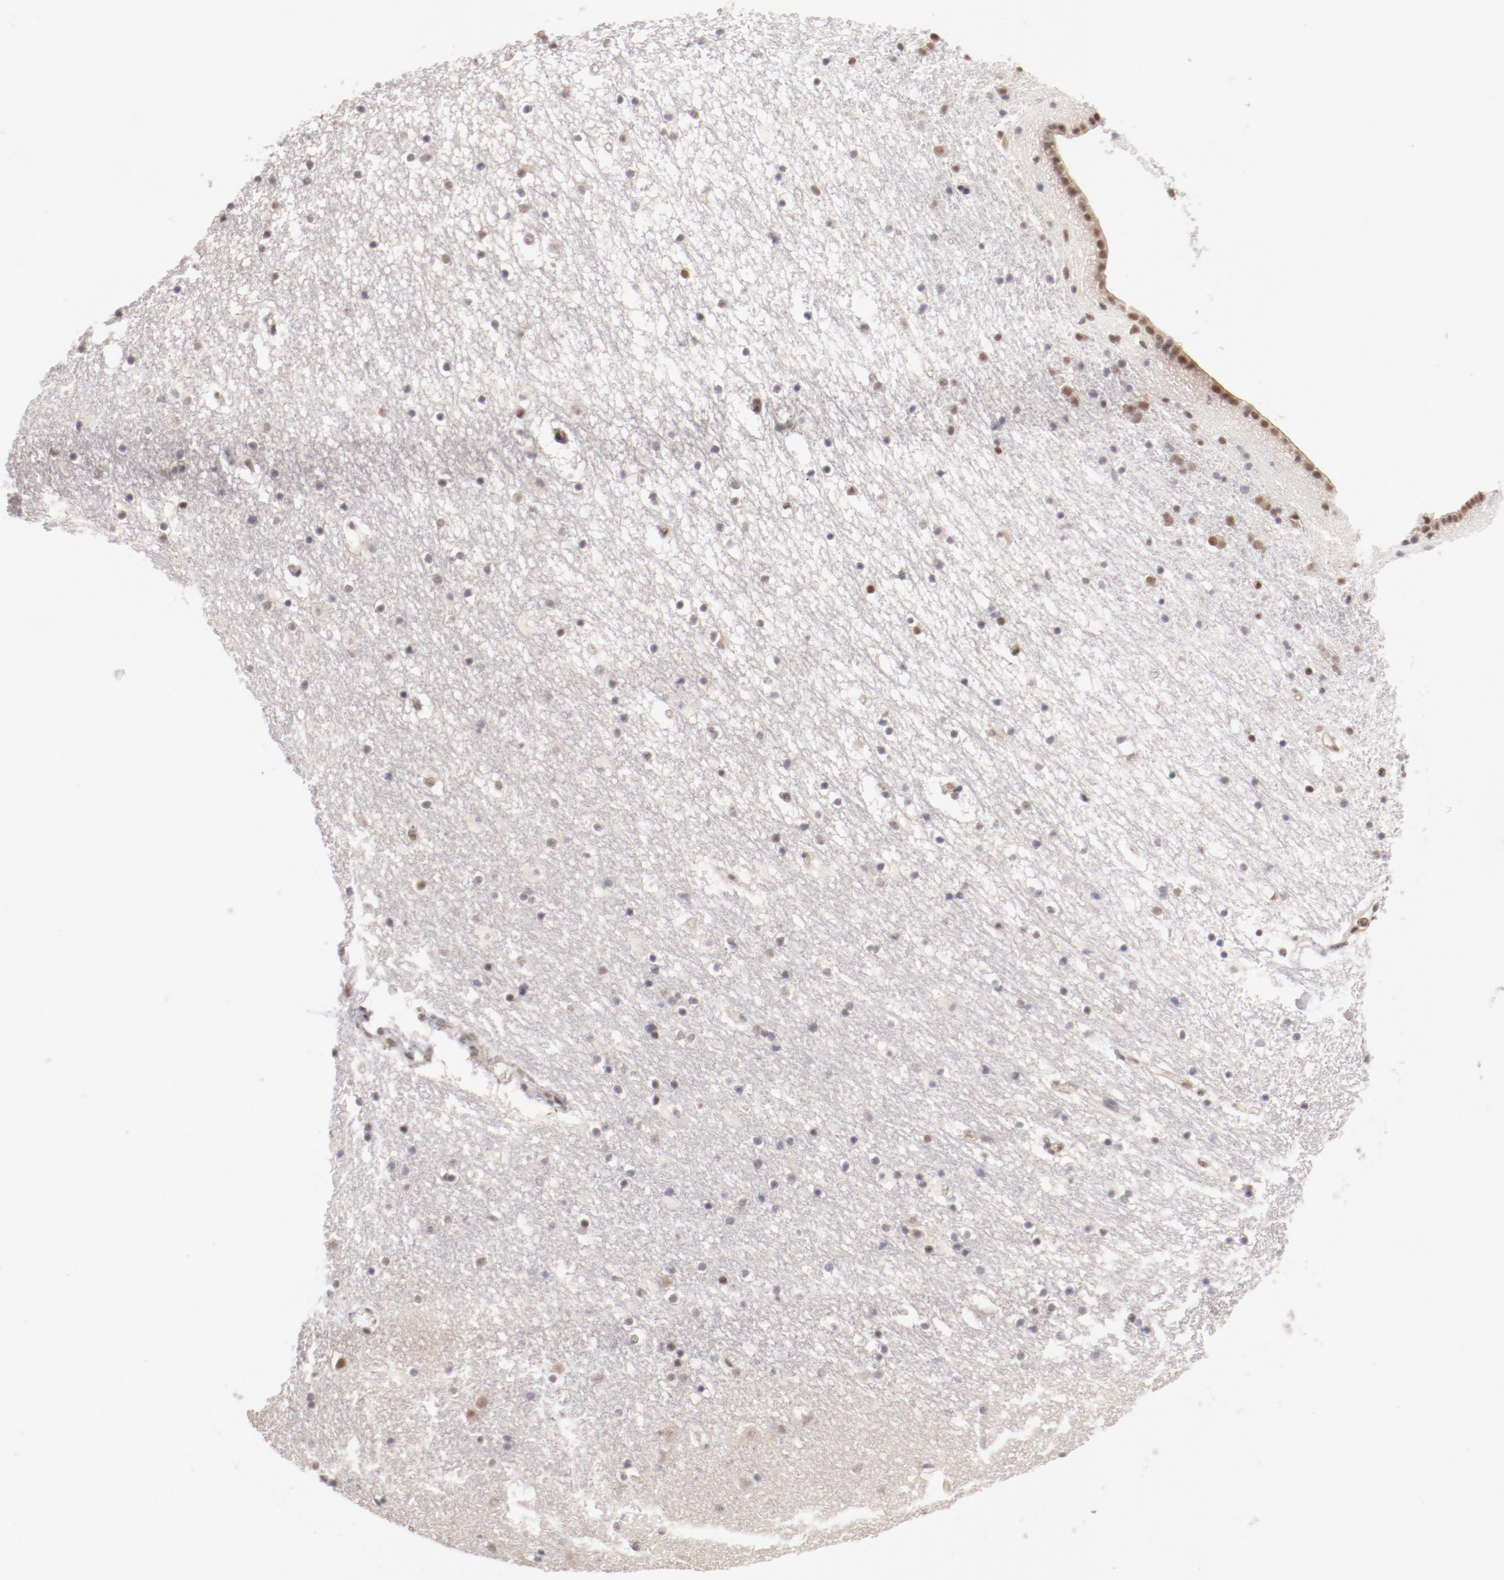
{"staining": {"intensity": "weak", "quantity": "25%-75%", "location": "nuclear"}, "tissue": "caudate", "cell_type": "Glial cells", "image_type": "normal", "snomed": [{"axis": "morphology", "description": "Normal tissue, NOS"}, {"axis": "topography", "description": "Lateral ventricle wall"}], "caption": "Immunohistochemistry (IHC) of normal caudate shows low levels of weak nuclear positivity in about 25%-75% of glial cells. Immunohistochemistry (IHC) stains the protein in brown and the nuclei are stained blue.", "gene": "NFE2", "patient": {"sex": "male", "age": 45}}